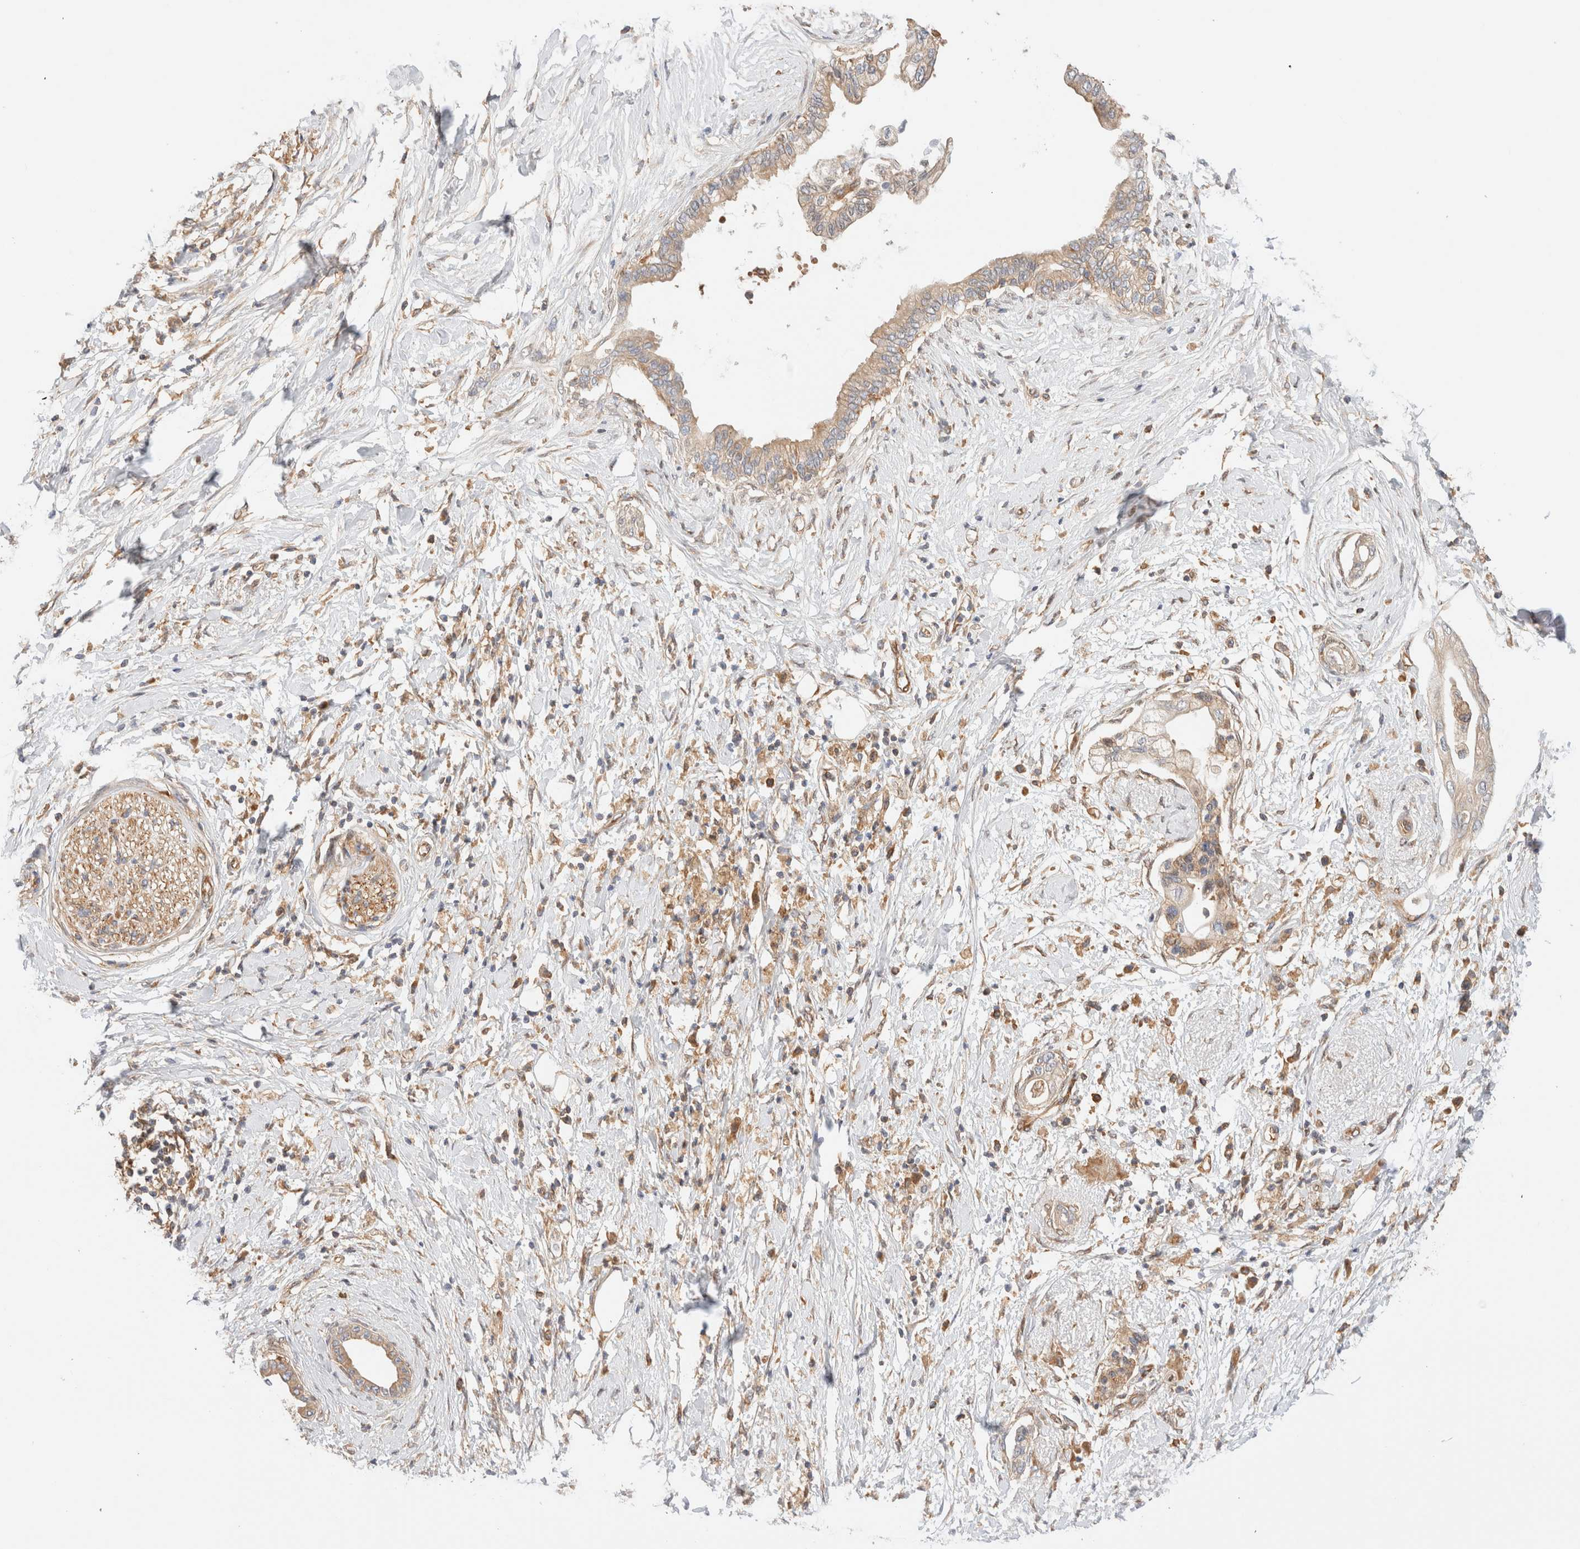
{"staining": {"intensity": "weak", "quantity": "25%-75%", "location": "cytoplasmic/membranous"}, "tissue": "pancreatic cancer", "cell_type": "Tumor cells", "image_type": "cancer", "snomed": [{"axis": "morphology", "description": "Normal tissue, NOS"}, {"axis": "morphology", "description": "Adenocarcinoma, NOS"}, {"axis": "topography", "description": "Pancreas"}, {"axis": "topography", "description": "Duodenum"}], "caption": "This histopathology image demonstrates pancreatic cancer stained with IHC to label a protein in brown. The cytoplasmic/membranous of tumor cells show weak positivity for the protein. Nuclei are counter-stained blue.", "gene": "RABEP1", "patient": {"sex": "female", "age": 60}}